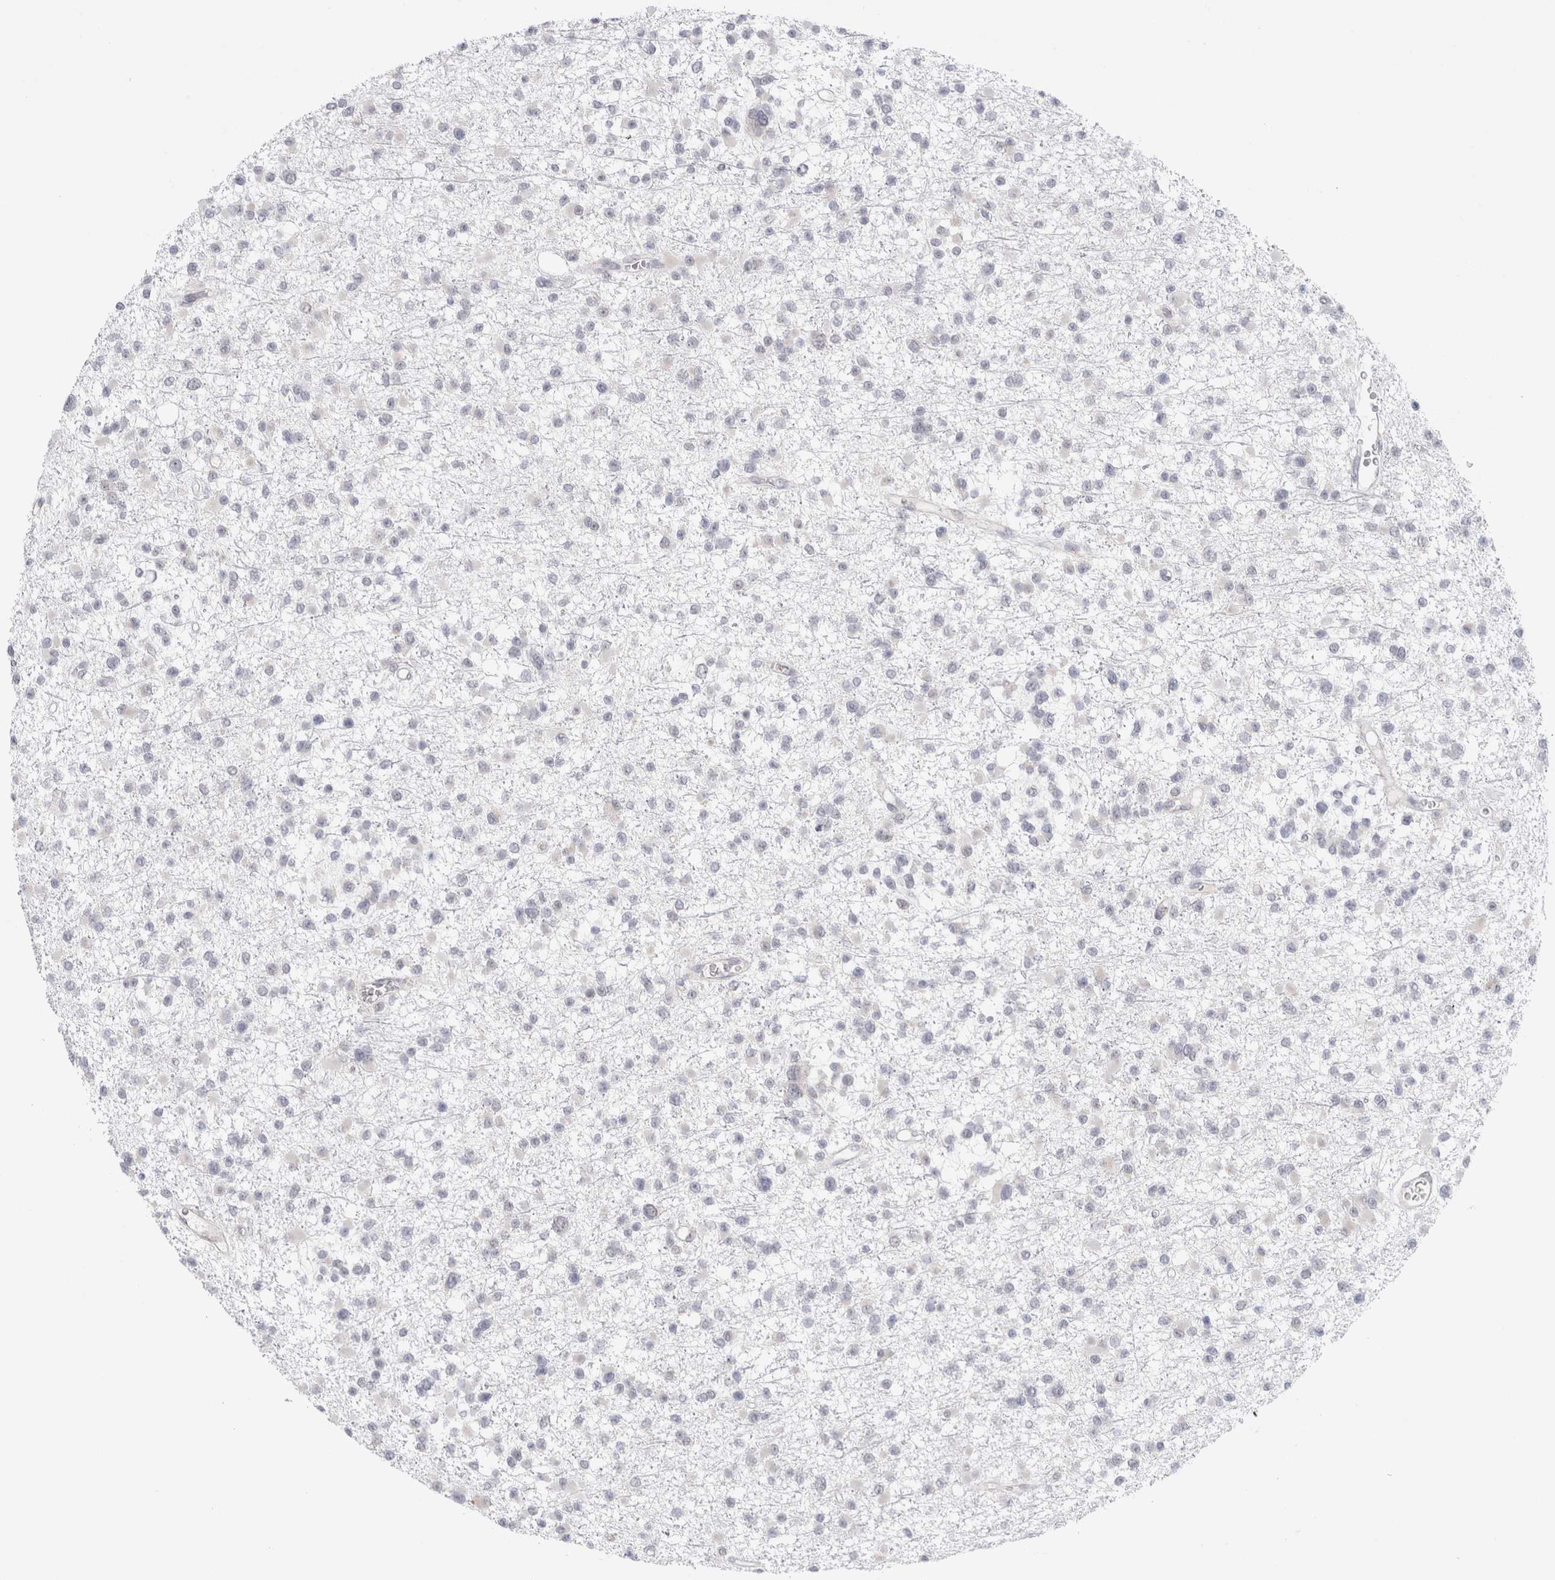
{"staining": {"intensity": "negative", "quantity": "none", "location": "none"}, "tissue": "glioma", "cell_type": "Tumor cells", "image_type": "cancer", "snomed": [{"axis": "morphology", "description": "Glioma, malignant, Low grade"}, {"axis": "topography", "description": "Brain"}], "caption": "The photomicrograph demonstrates no significant positivity in tumor cells of malignant glioma (low-grade). Brightfield microscopy of IHC stained with DAB (3,3'-diaminobenzidine) (brown) and hematoxylin (blue), captured at high magnification.", "gene": "TRMT1L", "patient": {"sex": "female", "age": 22}}